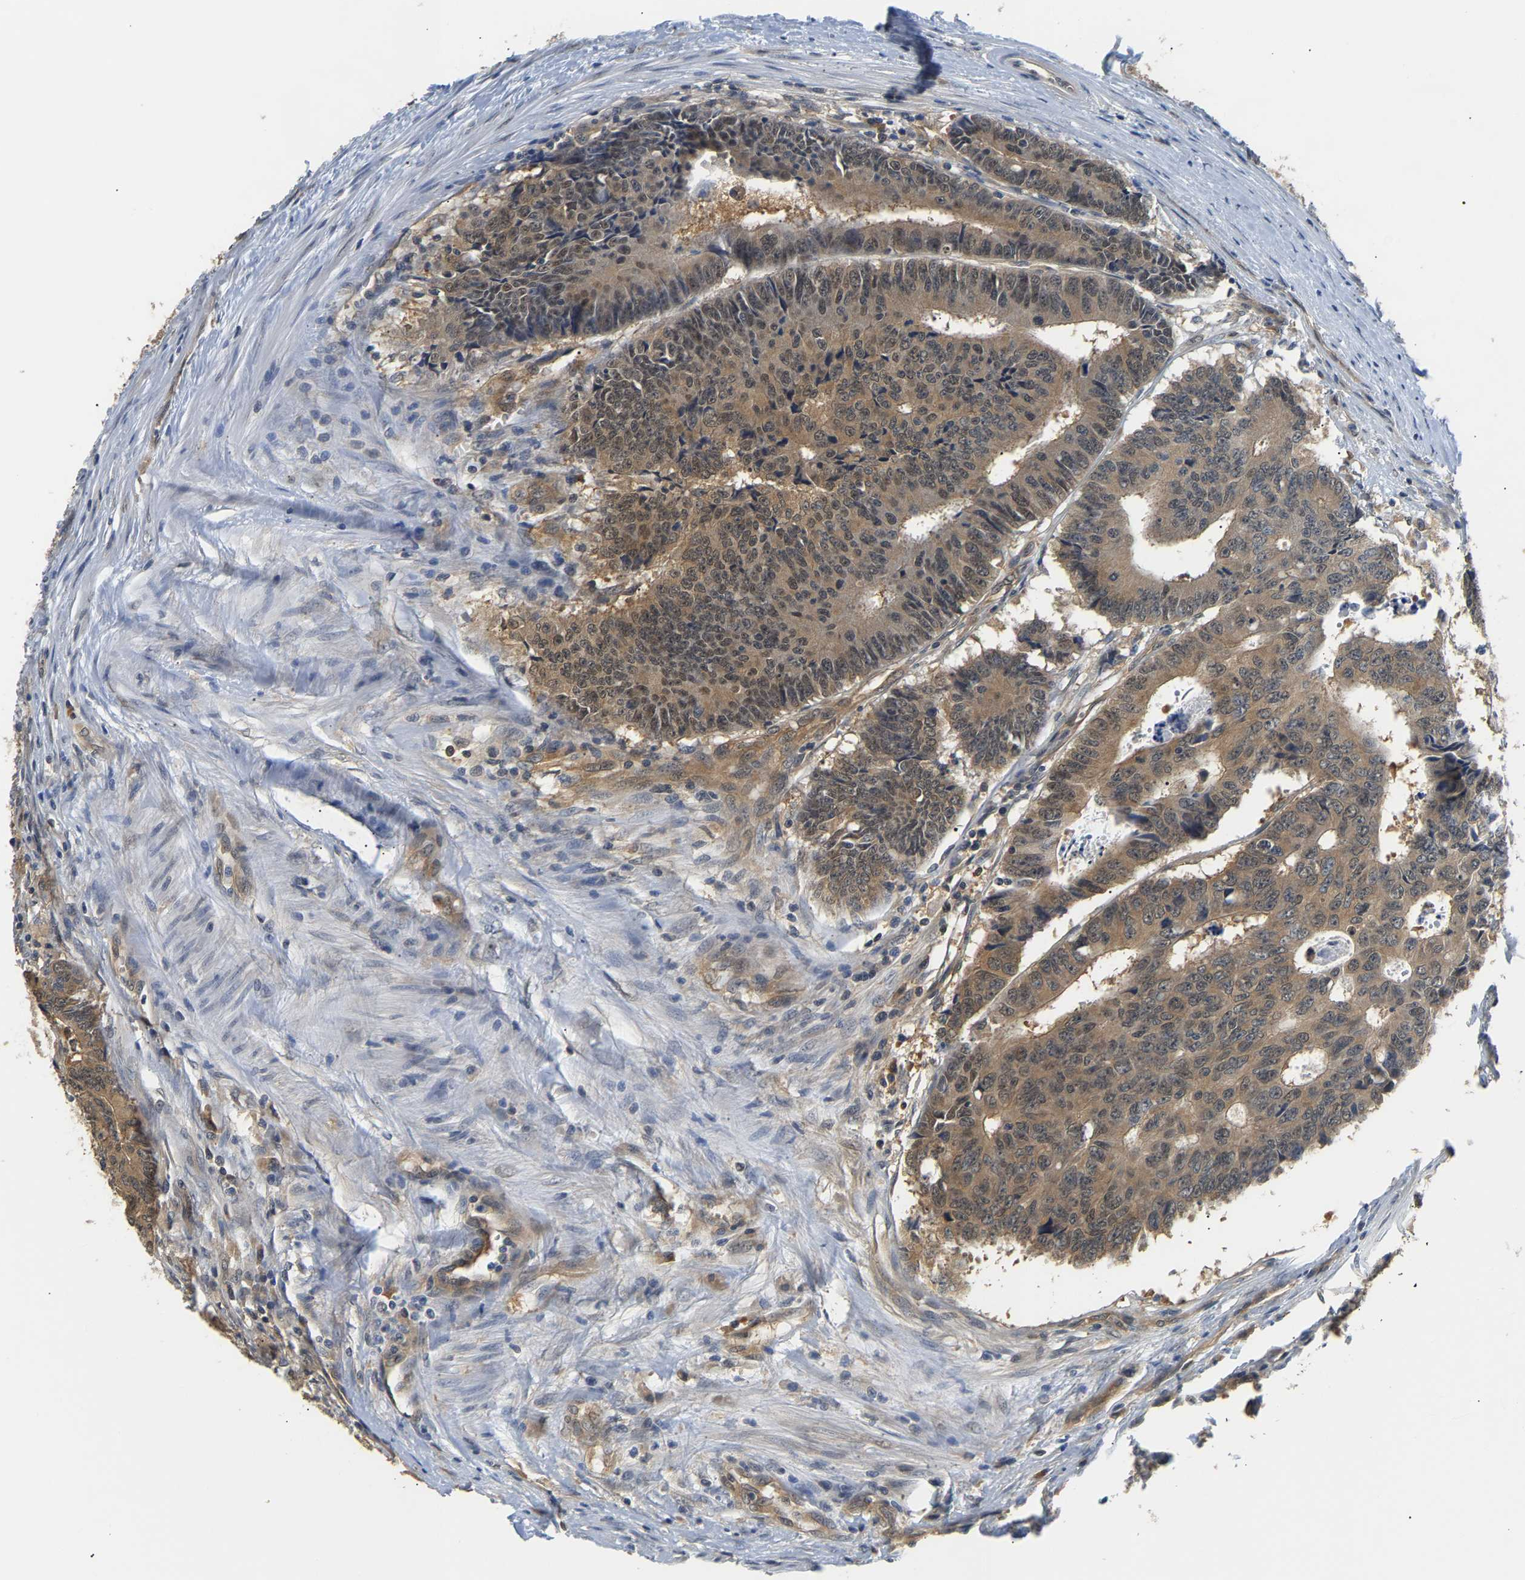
{"staining": {"intensity": "moderate", "quantity": ">75%", "location": "cytoplasmic/membranous"}, "tissue": "colorectal cancer", "cell_type": "Tumor cells", "image_type": "cancer", "snomed": [{"axis": "morphology", "description": "Adenocarcinoma, NOS"}, {"axis": "topography", "description": "Rectum"}], "caption": "This is an image of immunohistochemistry staining of colorectal adenocarcinoma, which shows moderate expression in the cytoplasmic/membranous of tumor cells.", "gene": "ARHGEF12", "patient": {"sex": "male", "age": 84}}